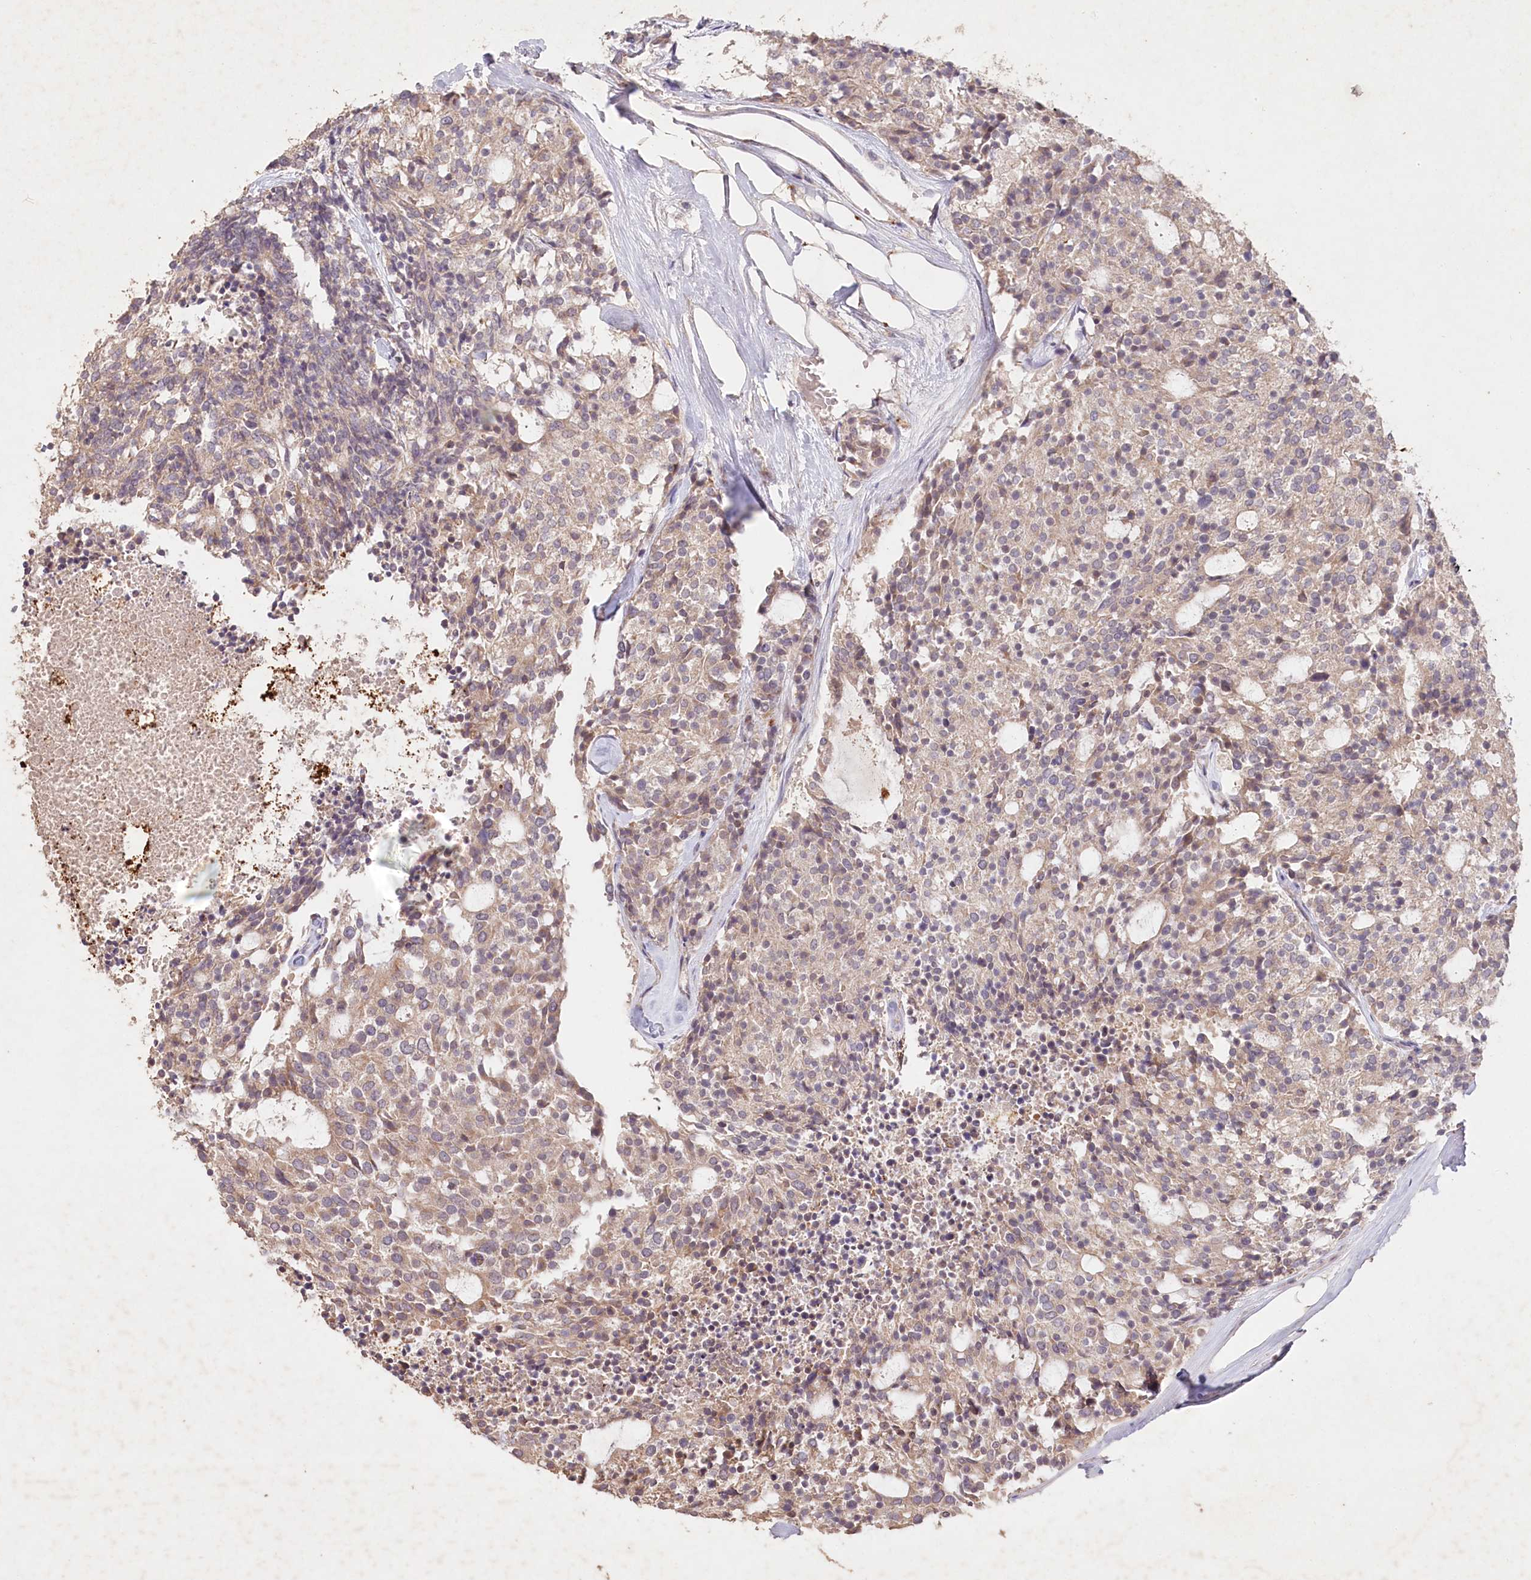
{"staining": {"intensity": "weak", "quantity": "25%-75%", "location": "cytoplasmic/membranous"}, "tissue": "carcinoid", "cell_type": "Tumor cells", "image_type": "cancer", "snomed": [{"axis": "morphology", "description": "Carcinoid, malignant, NOS"}, {"axis": "topography", "description": "Pancreas"}], "caption": "Immunohistochemistry (IHC) micrograph of carcinoid (malignant) stained for a protein (brown), which shows low levels of weak cytoplasmic/membranous staining in approximately 25%-75% of tumor cells.", "gene": "IRAK1BP1", "patient": {"sex": "female", "age": 54}}